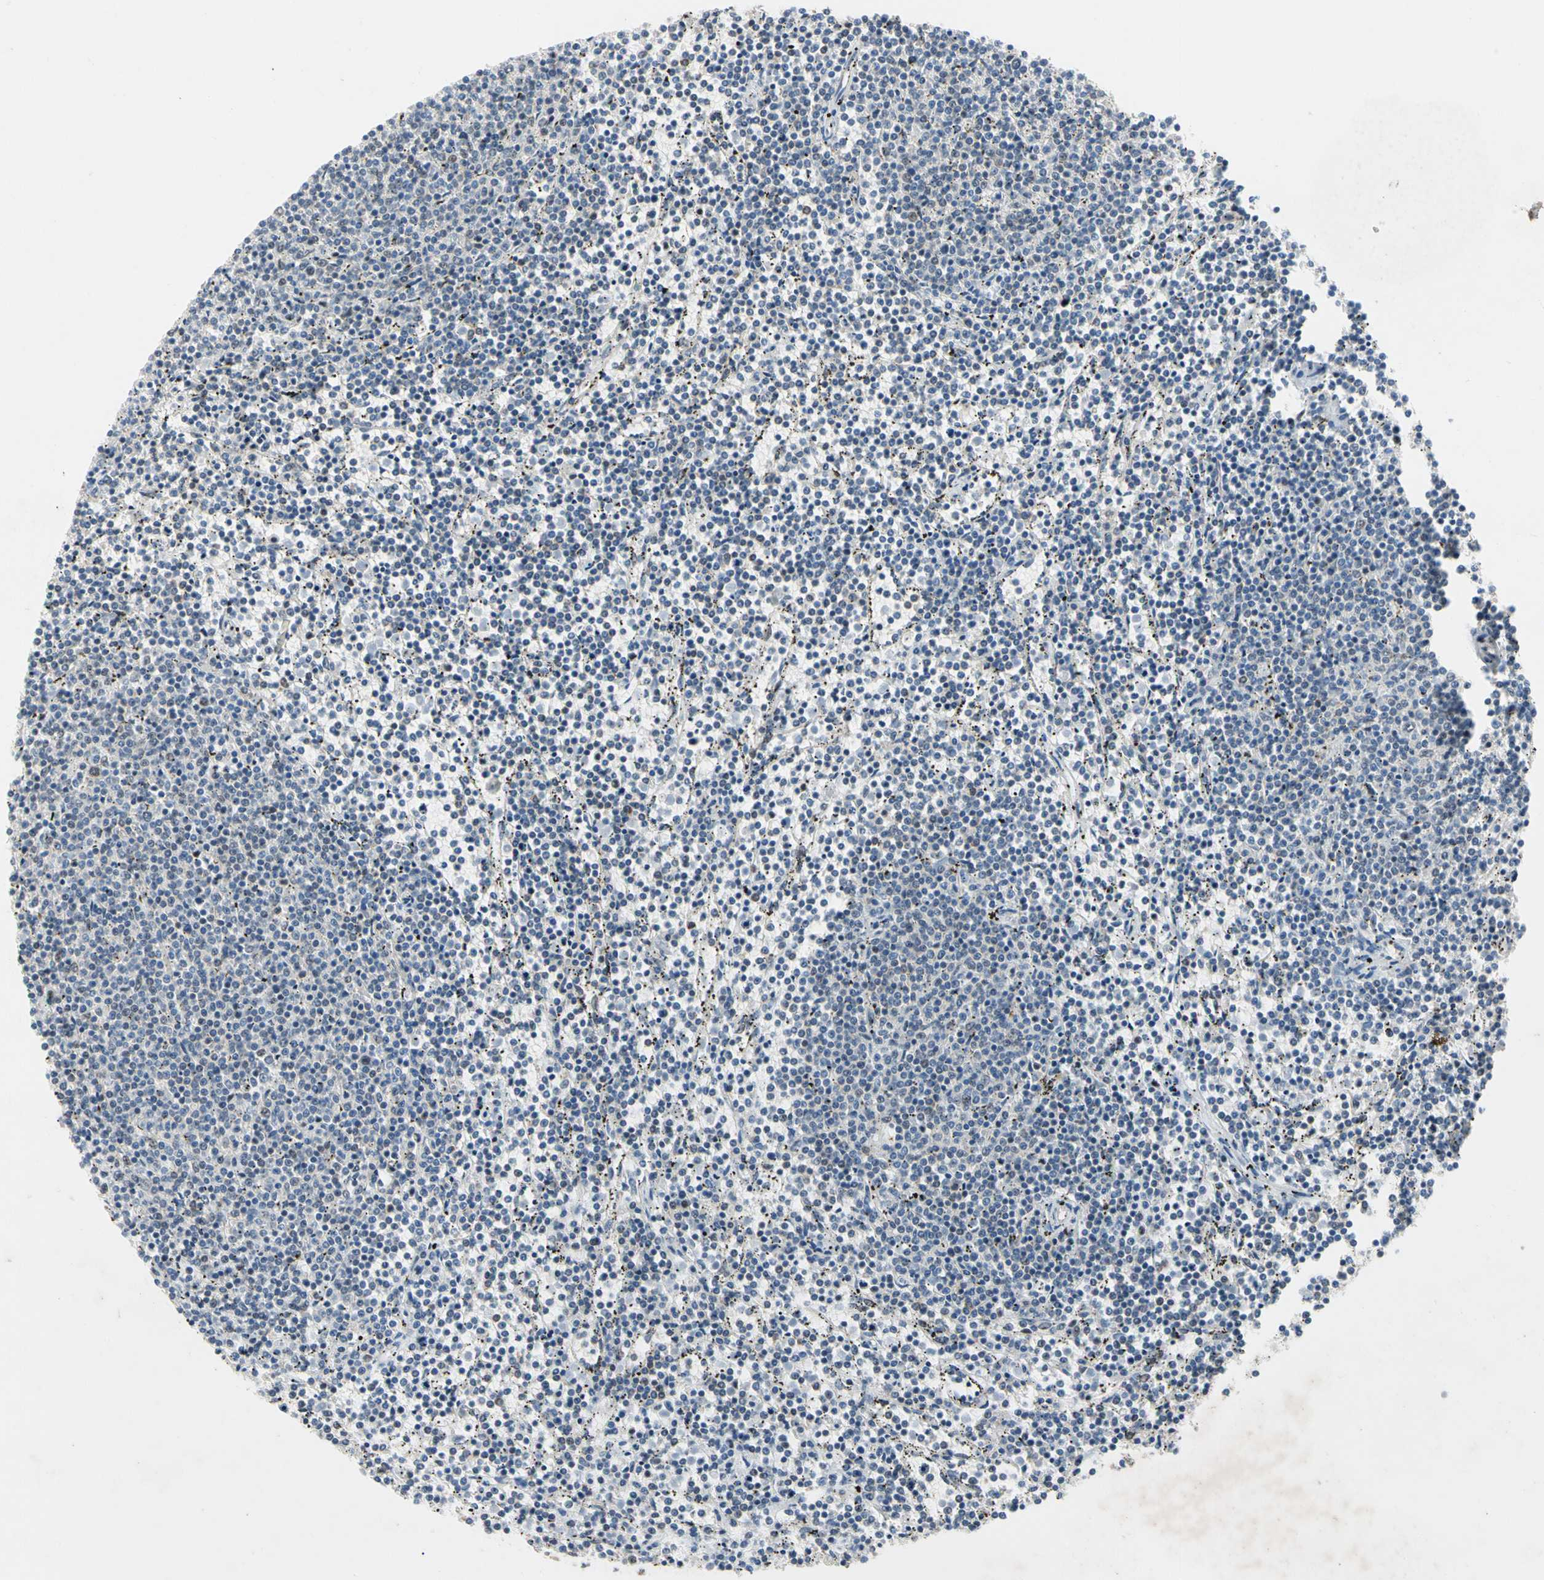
{"staining": {"intensity": "negative", "quantity": "none", "location": "none"}, "tissue": "lymphoma", "cell_type": "Tumor cells", "image_type": "cancer", "snomed": [{"axis": "morphology", "description": "Malignant lymphoma, non-Hodgkin's type, Low grade"}, {"axis": "topography", "description": "Spleen"}], "caption": "Immunohistochemistry (IHC) photomicrograph of malignant lymphoma, non-Hodgkin's type (low-grade) stained for a protein (brown), which reveals no positivity in tumor cells. Nuclei are stained in blue.", "gene": "MARK1", "patient": {"sex": "female", "age": 50}}